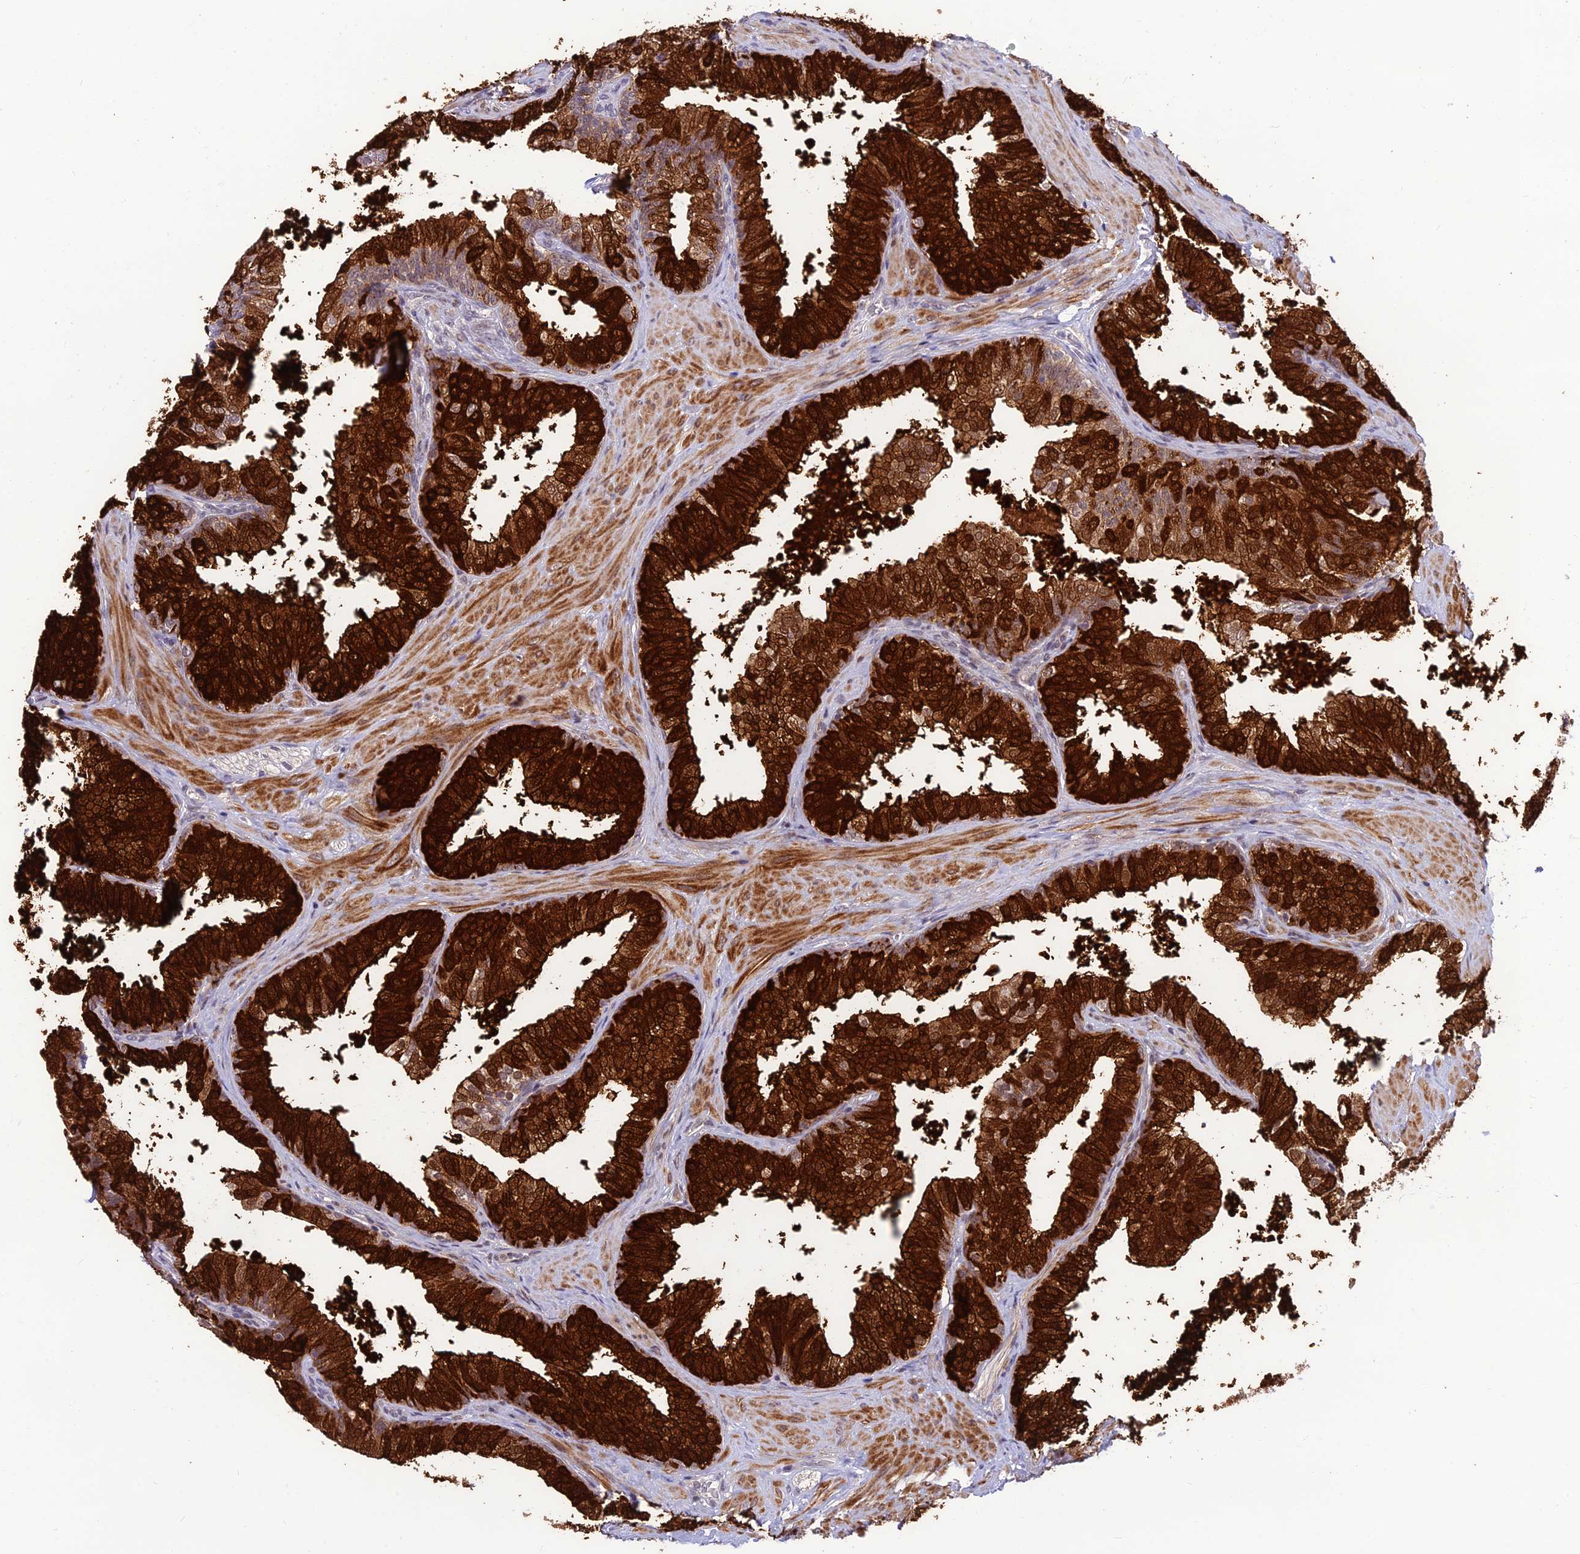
{"staining": {"intensity": "strong", "quantity": ">75%", "location": "cytoplasmic/membranous"}, "tissue": "prostate", "cell_type": "Glandular cells", "image_type": "normal", "snomed": [{"axis": "morphology", "description": "Normal tissue, NOS"}, {"axis": "topography", "description": "Prostate"}], "caption": "IHC of benign prostate demonstrates high levels of strong cytoplasmic/membranous staining in approximately >75% of glandular cells.", "gene": "ASPDH", "patient": {"sex": "male", "age": 60}}